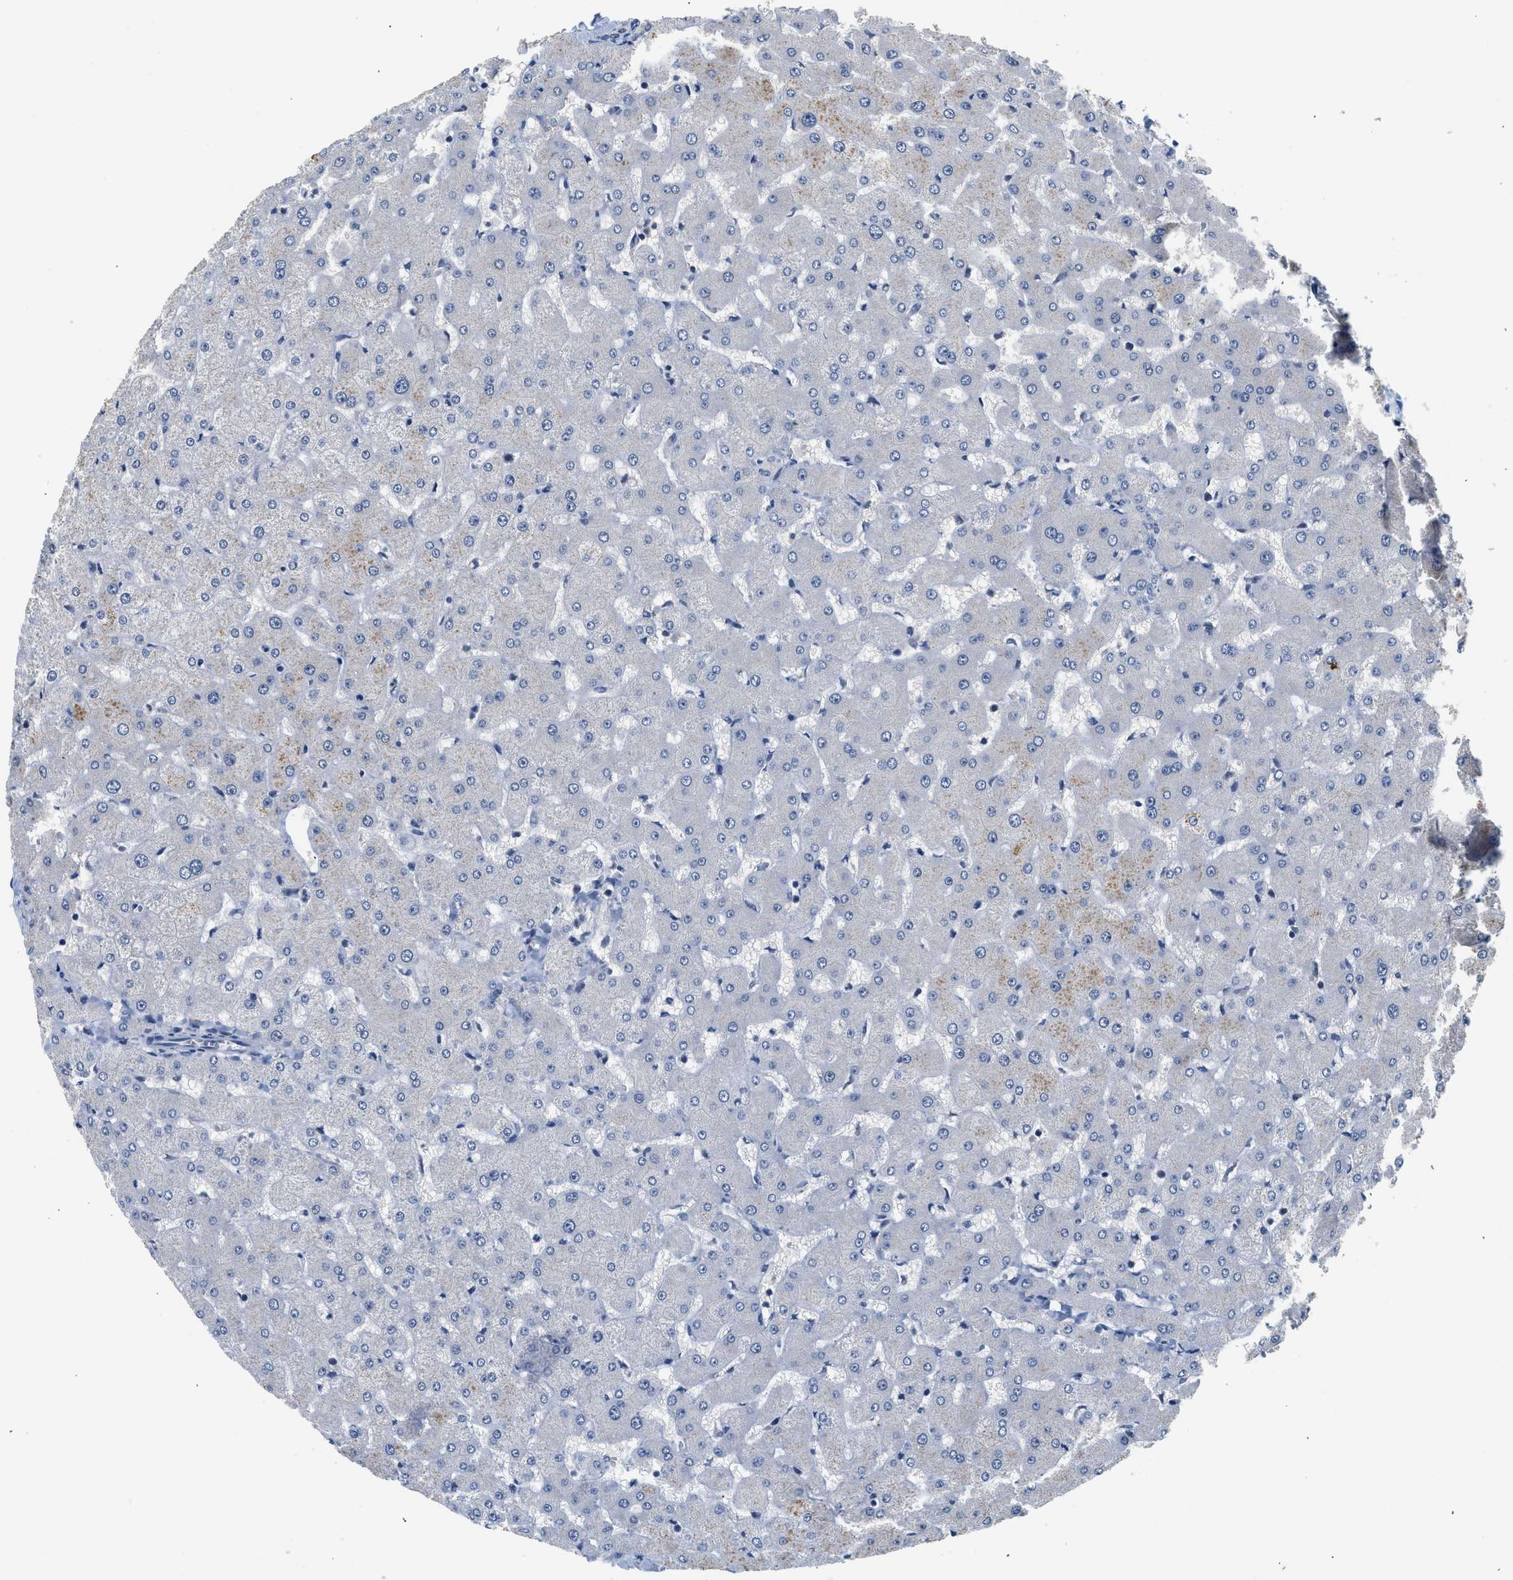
{"staining": {"intensity": "negative", "quantity": "none", "location": "none"}, "tissue": "liver", "cell_type": "Cholangiocytes", "image_type": "normal", "snomed": [{"axis": "morphology", "description": "Normal tissue, NOS"}, {"axis": "topography", "description": "Liver"}], "caption": "Immunohistochemistry (IHC) of benign liver reveals no positivity in cholangiocytes. (DAB immunohistochemistry (IHC) visualized using brightfield microscopy, high magnification).", "gene": "CSF3R", "patient": {"sex": "female", "age": 63}}